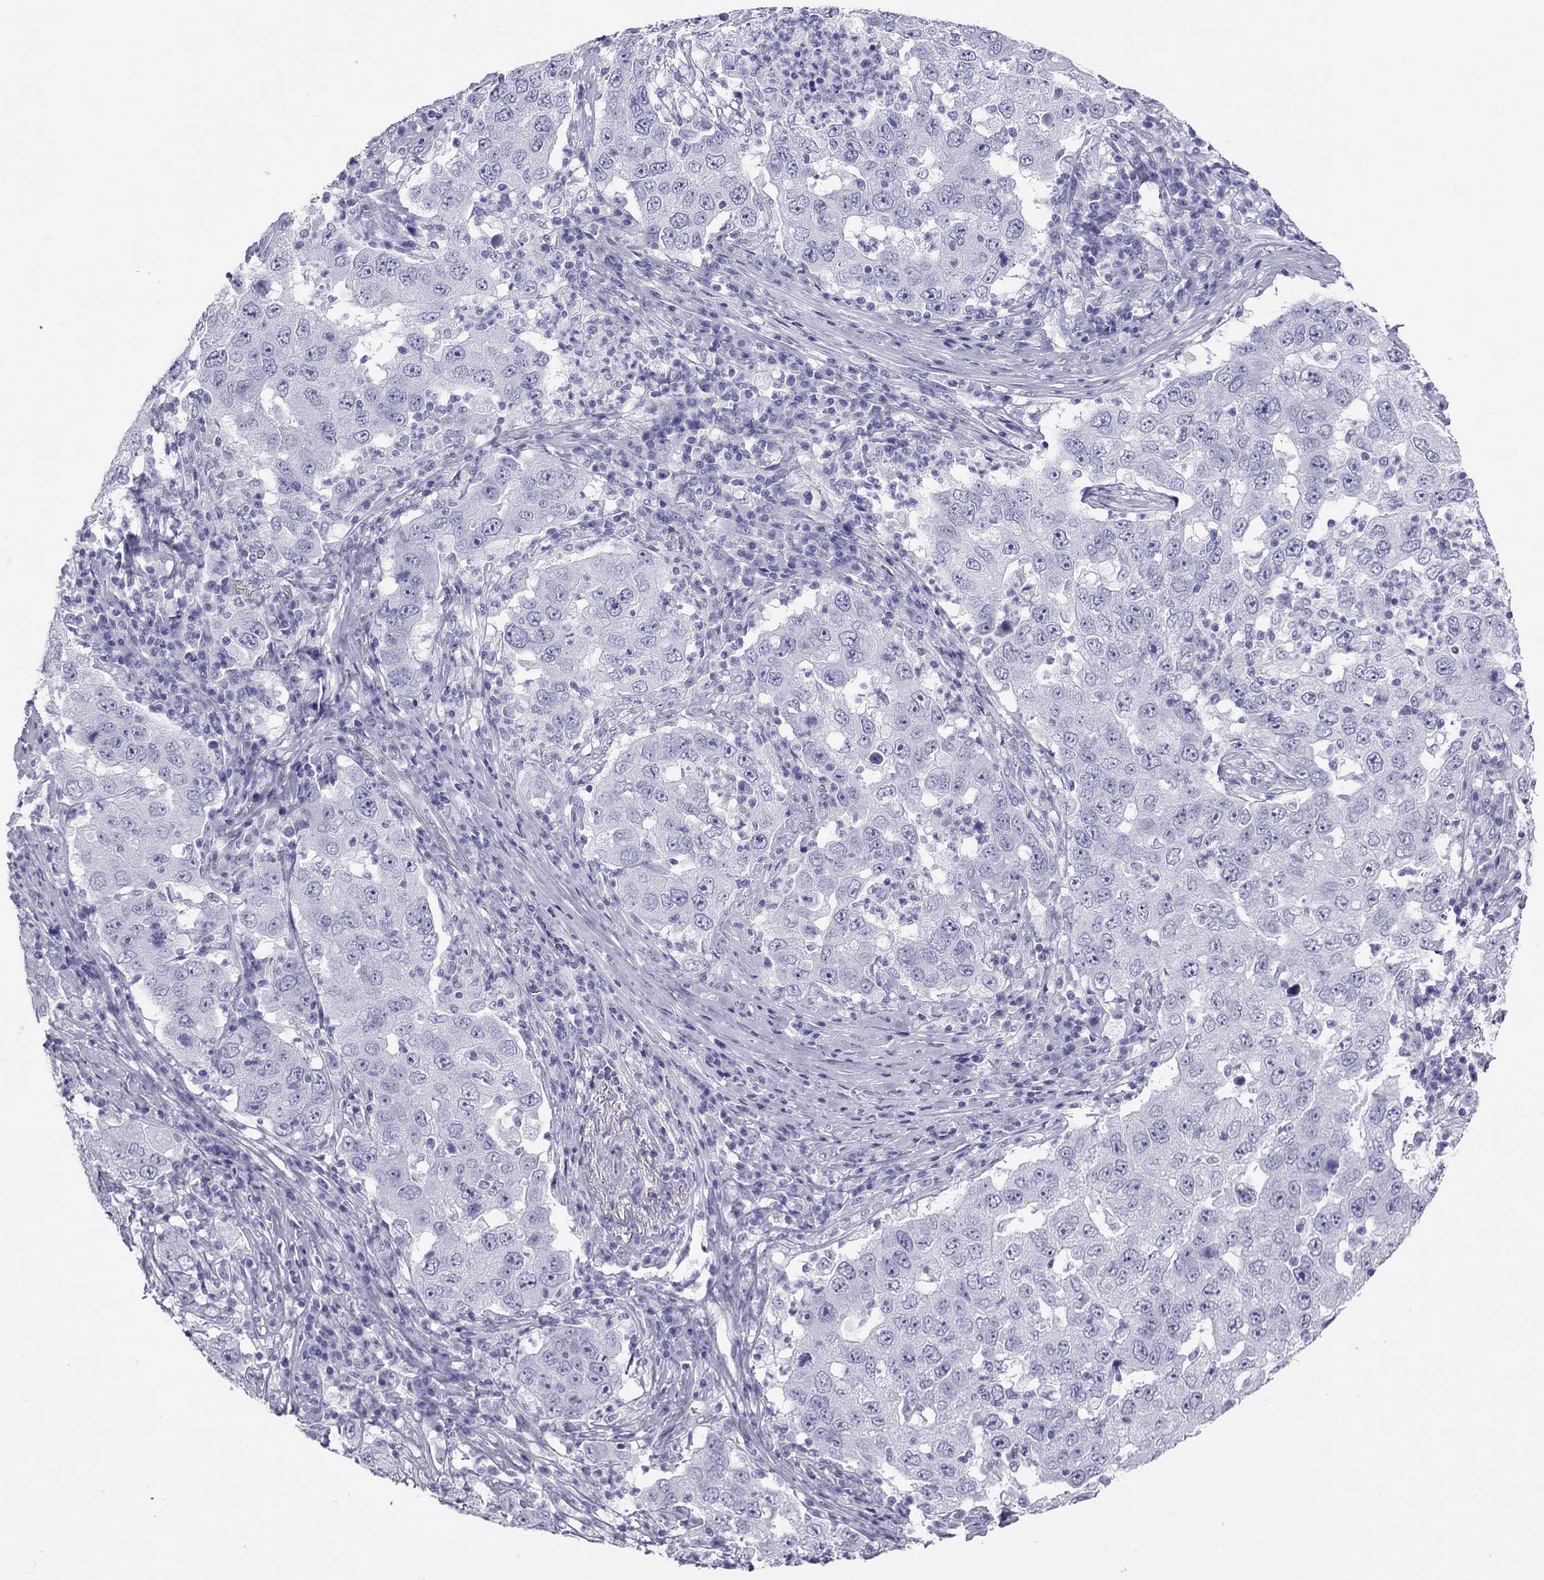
{"staining": {"intensity": "negative", "quantity": "none", "location": "none"}, "tissue": "lung cancer", "cell_type": "Tumor cells", "image_type": "cancer", "snomed": [{"axis": "morphology", "description": "Adenocarcinoma, NOS"}, {"axis": "topography", "description": "Lung"}], "caption": "The histopathology image reveals no significant expression in tumor cells of lung cancer (adenocarcinoma).", "gene": "PSMB11", "patient": {"sex": "male", "age": 73}}